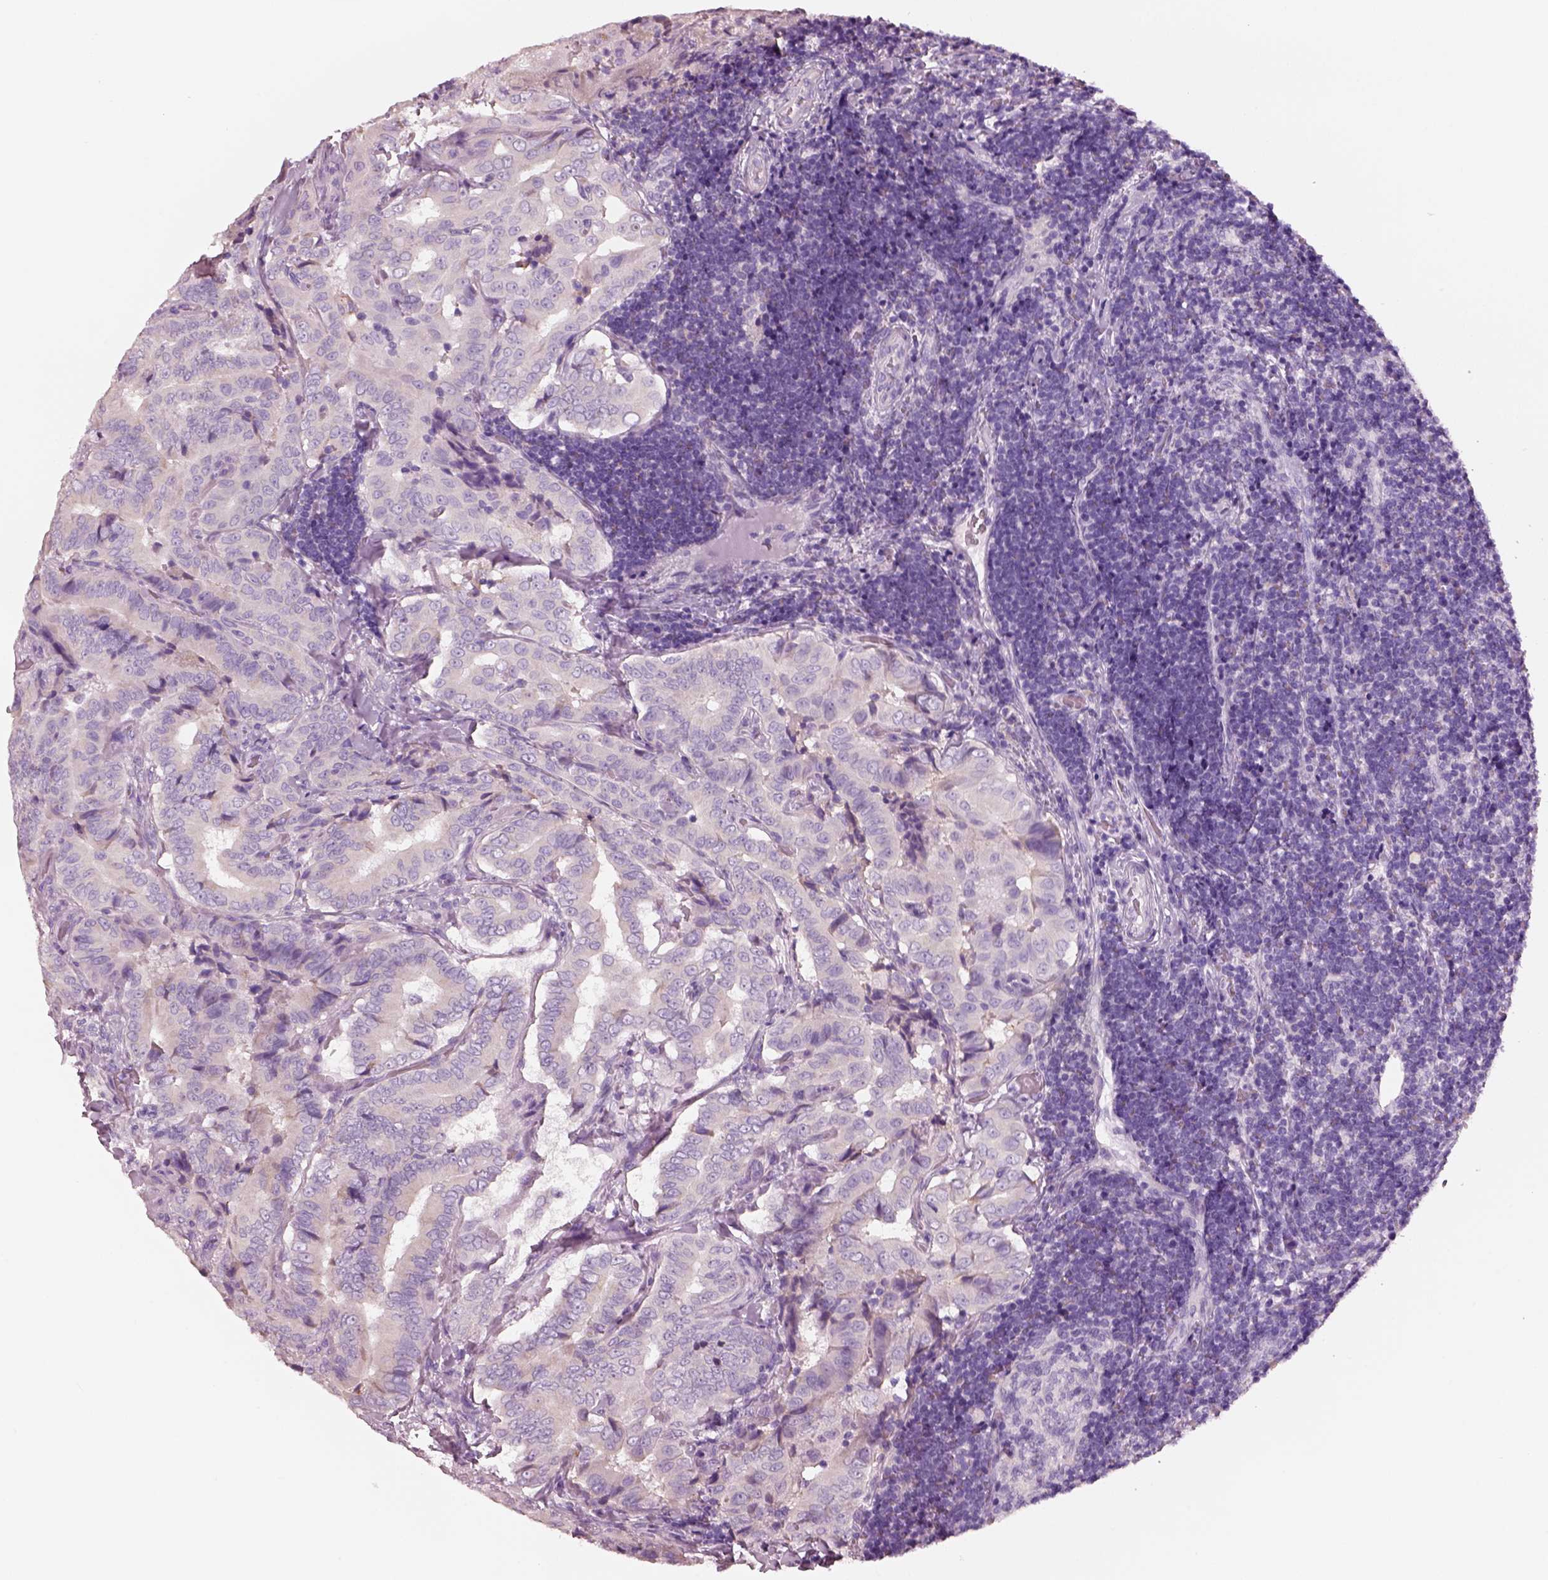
{"staining": {"intensity": "negative", "quantity": "none", "location": "none"}, "tissue": "thyroid cancer", "cell_type": "Tumor cells", "image_type": "cancer", "snomed": [{"axis": "morphology", "description": "Papillary adenocarcinoma, NOS"}, {"axis": "topography", "description": "Thyroid gland"}], "caption": "High power microscopy photomicrograph of an immunohistochemistry histopathology image of thyroid cancer (papillary adenocarcinoma), revealing no significant positivity in tumor cells. (Brightfield microscopy of DAB (3,3'-diaminobenzidine) immunohistochemistry (IHC) at high magnification).", "gene": "PNOC", "patient": {"sex": "male", "age": 61}}